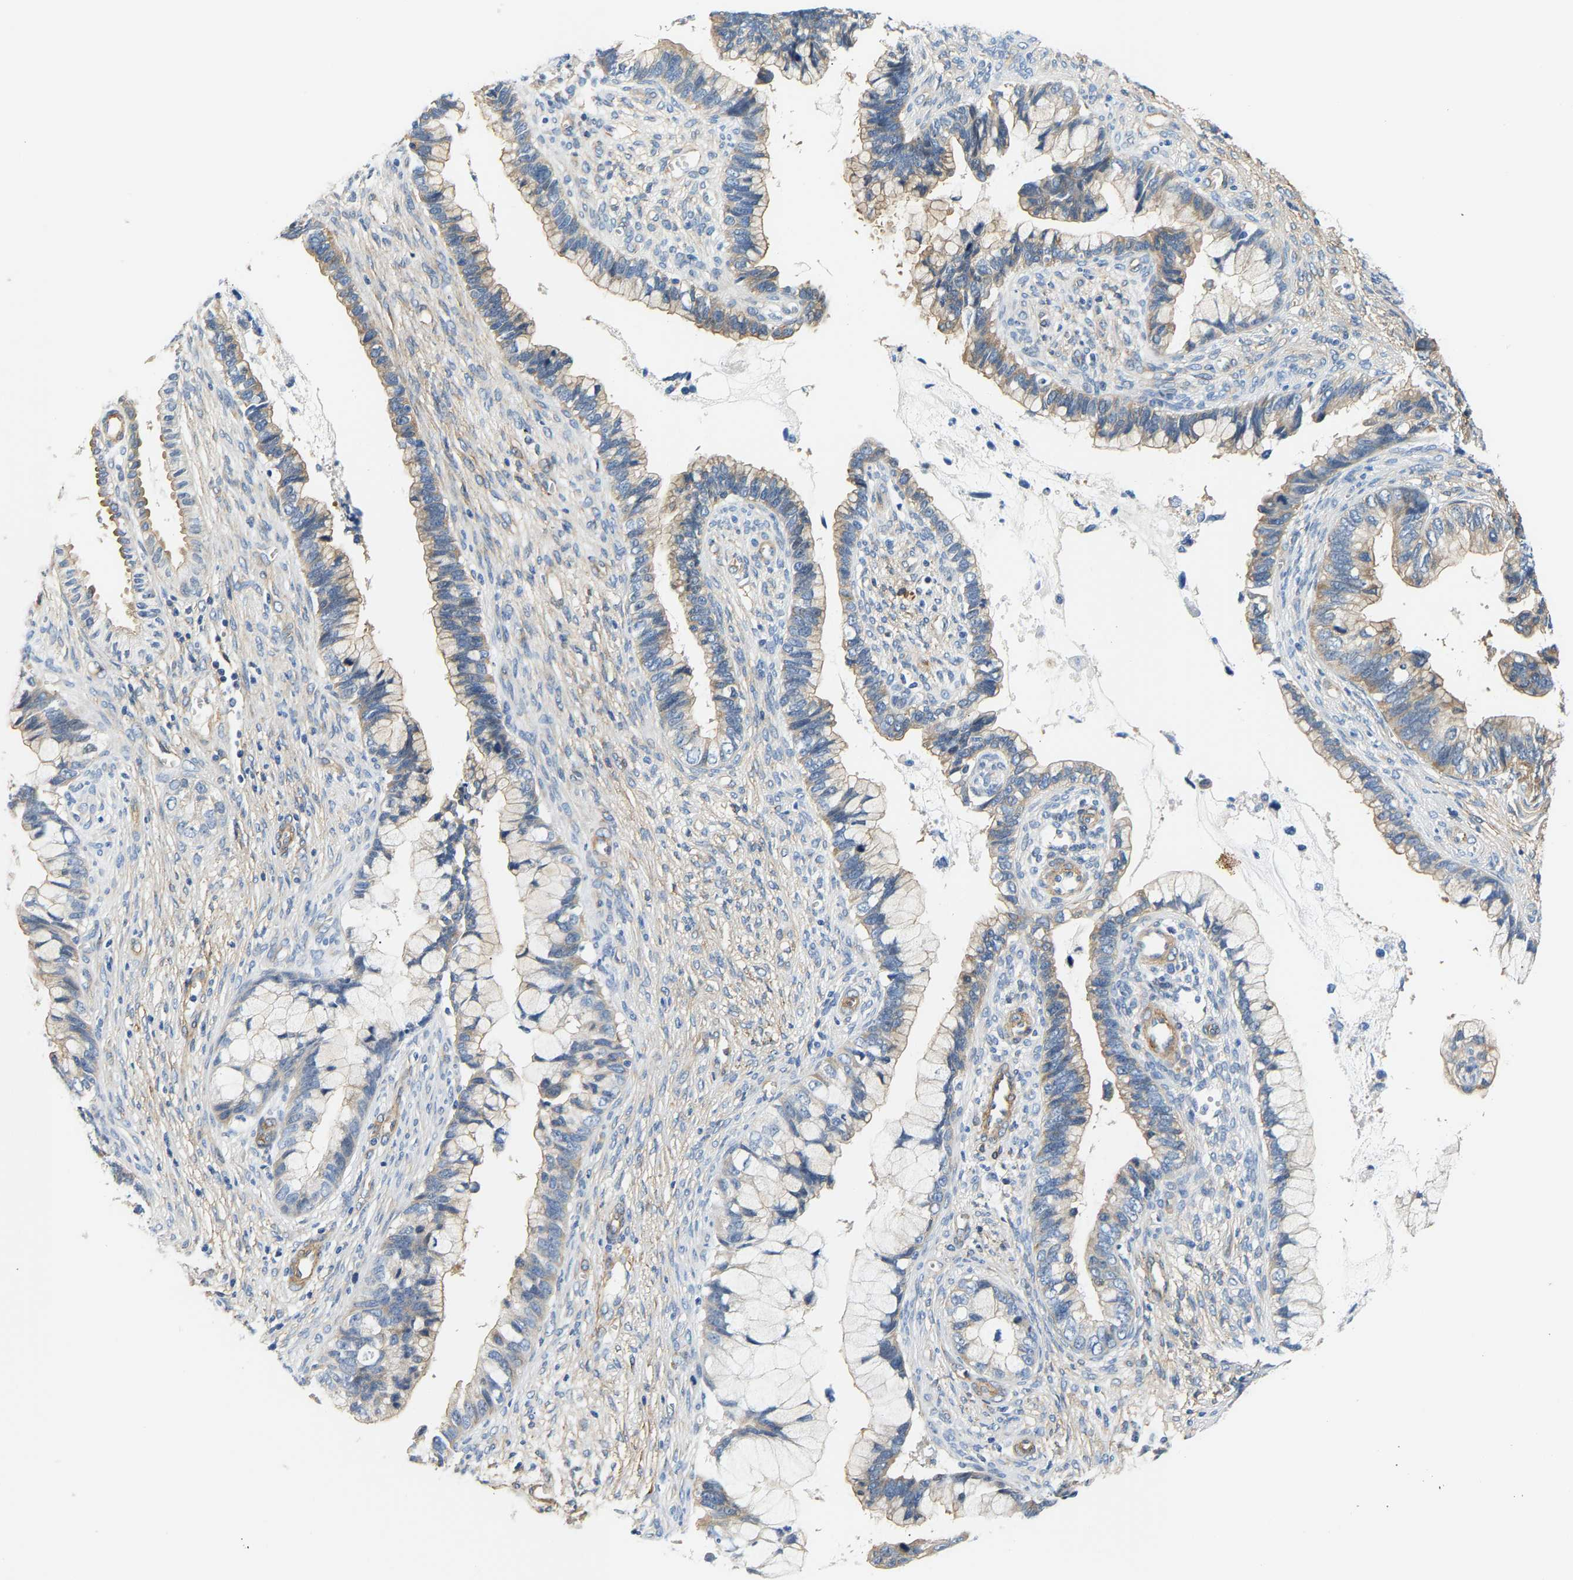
{"staining": {"intensity": "weak", "quantity": "25%-75%", "location": "cytoplasmic/membranous"}, "tissue": "cervical cancer", "cell_type": "Tumor cells", "image_type": "cancer", "snomed": [{"axis": "morphology", "description": "Adenocarcinoma, NOS"}, {"axis": "topography", "description": "Cervix"}], "caption": "A photomicrograph showing weak cytoplasmic/membranous staining in about 25%-75% of tumor cells in adenocarcinoma (cervical), as visualized by brown immunohistochemical staining.", "gene": "PAWR", "patient": {"sex": "female", "age": 44}}